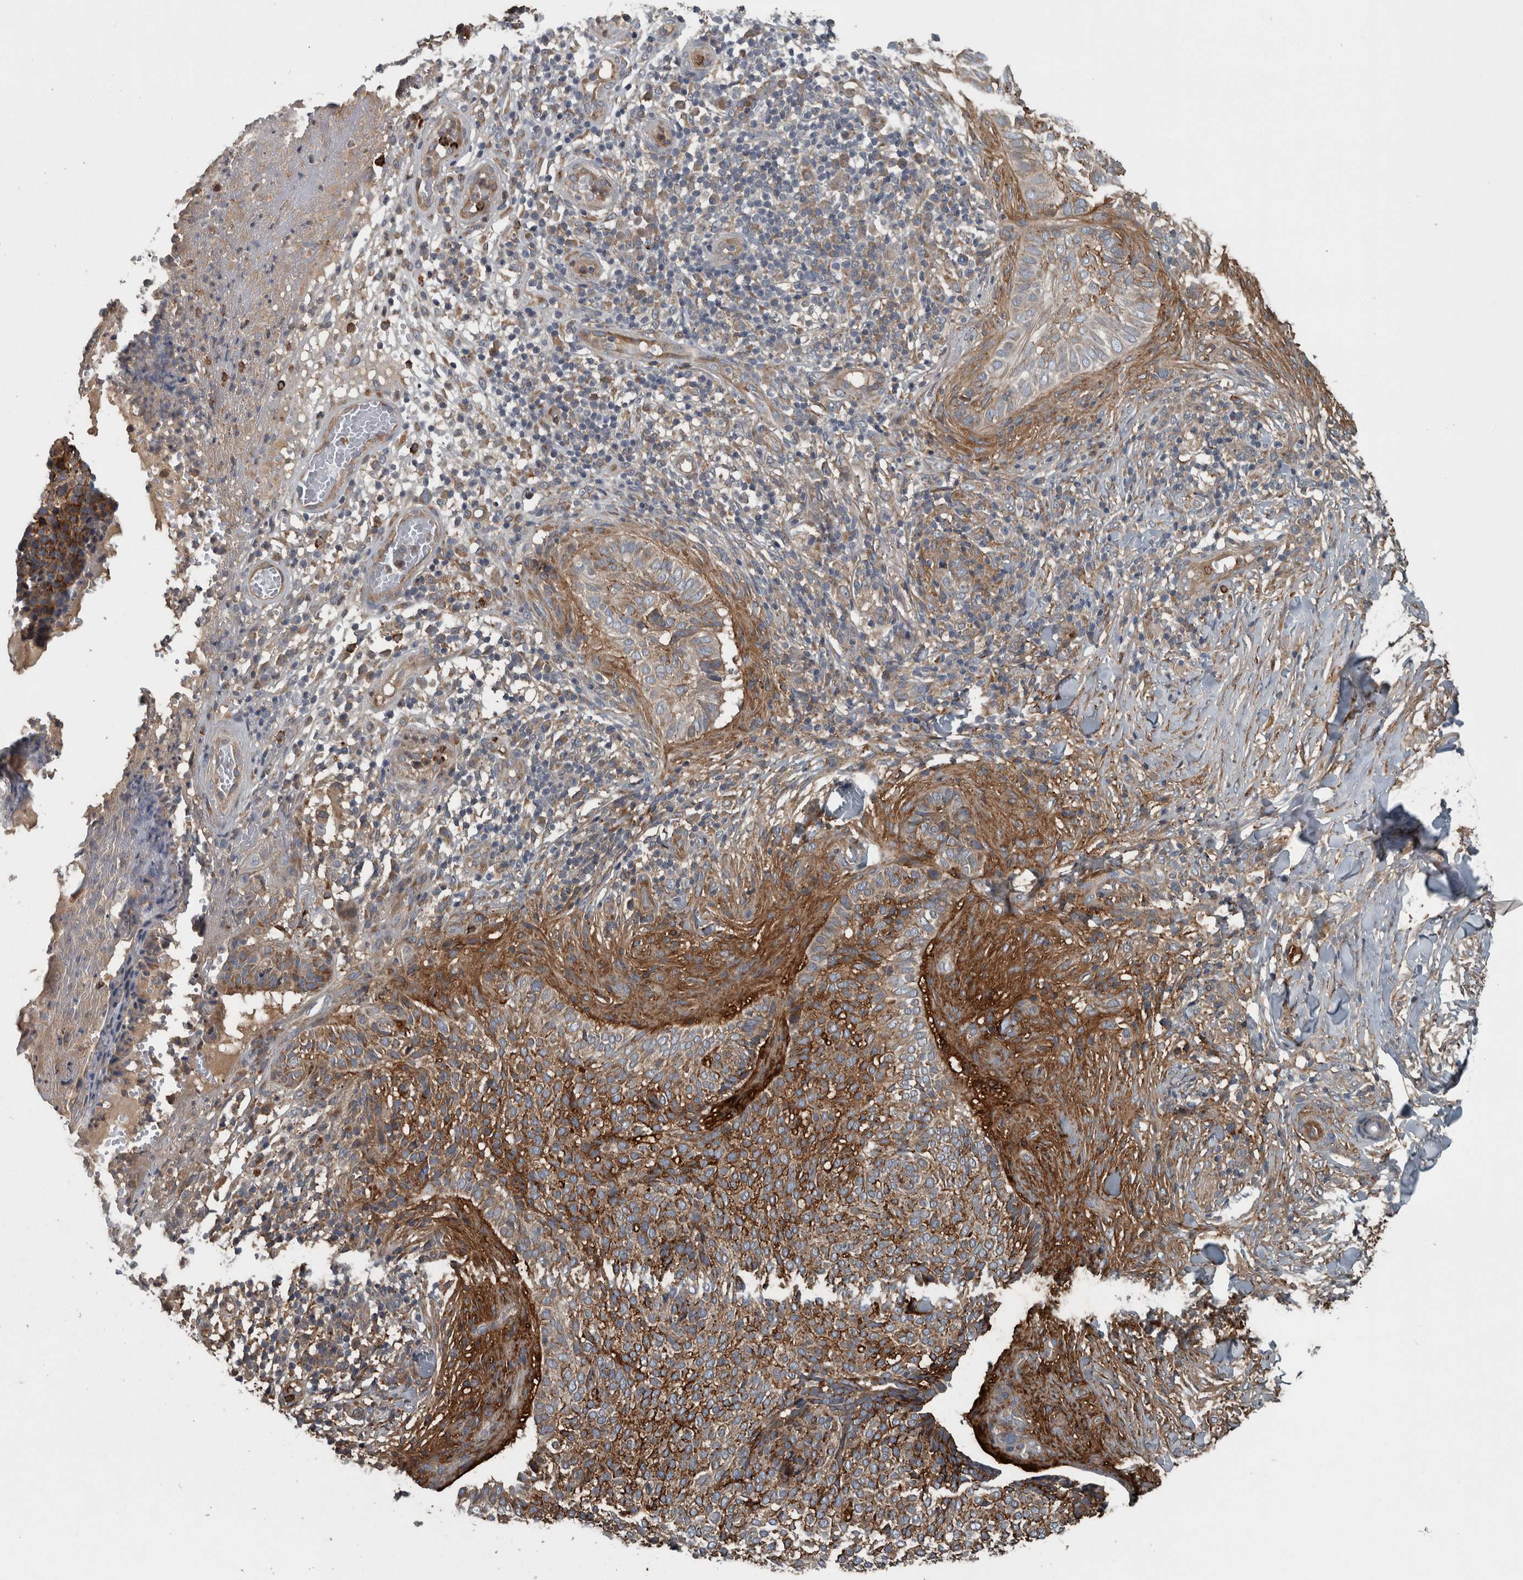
{"staining": {"intensity": "moderate", "quantity": "25%-75%", "location": "cytoplasmic/membranous"}, "tissue": "skin cancer", "cell_type": "Tumor cells", "image_type": "cancer", "snomed": [{"axis": "morphology", "description": "Normal tissue, NOS"}, {"axis": "morphology", "description": "Basal cell carcinoma"}, {"axis": "topography", "description": "Skin"}], "caption": "Skin cancer (basal cell carcinoma) stained with a protein marker displays moderate staining in tumor cells.", "gene": "EXOC8", "patient": {"sex": "male", "age": 67}}